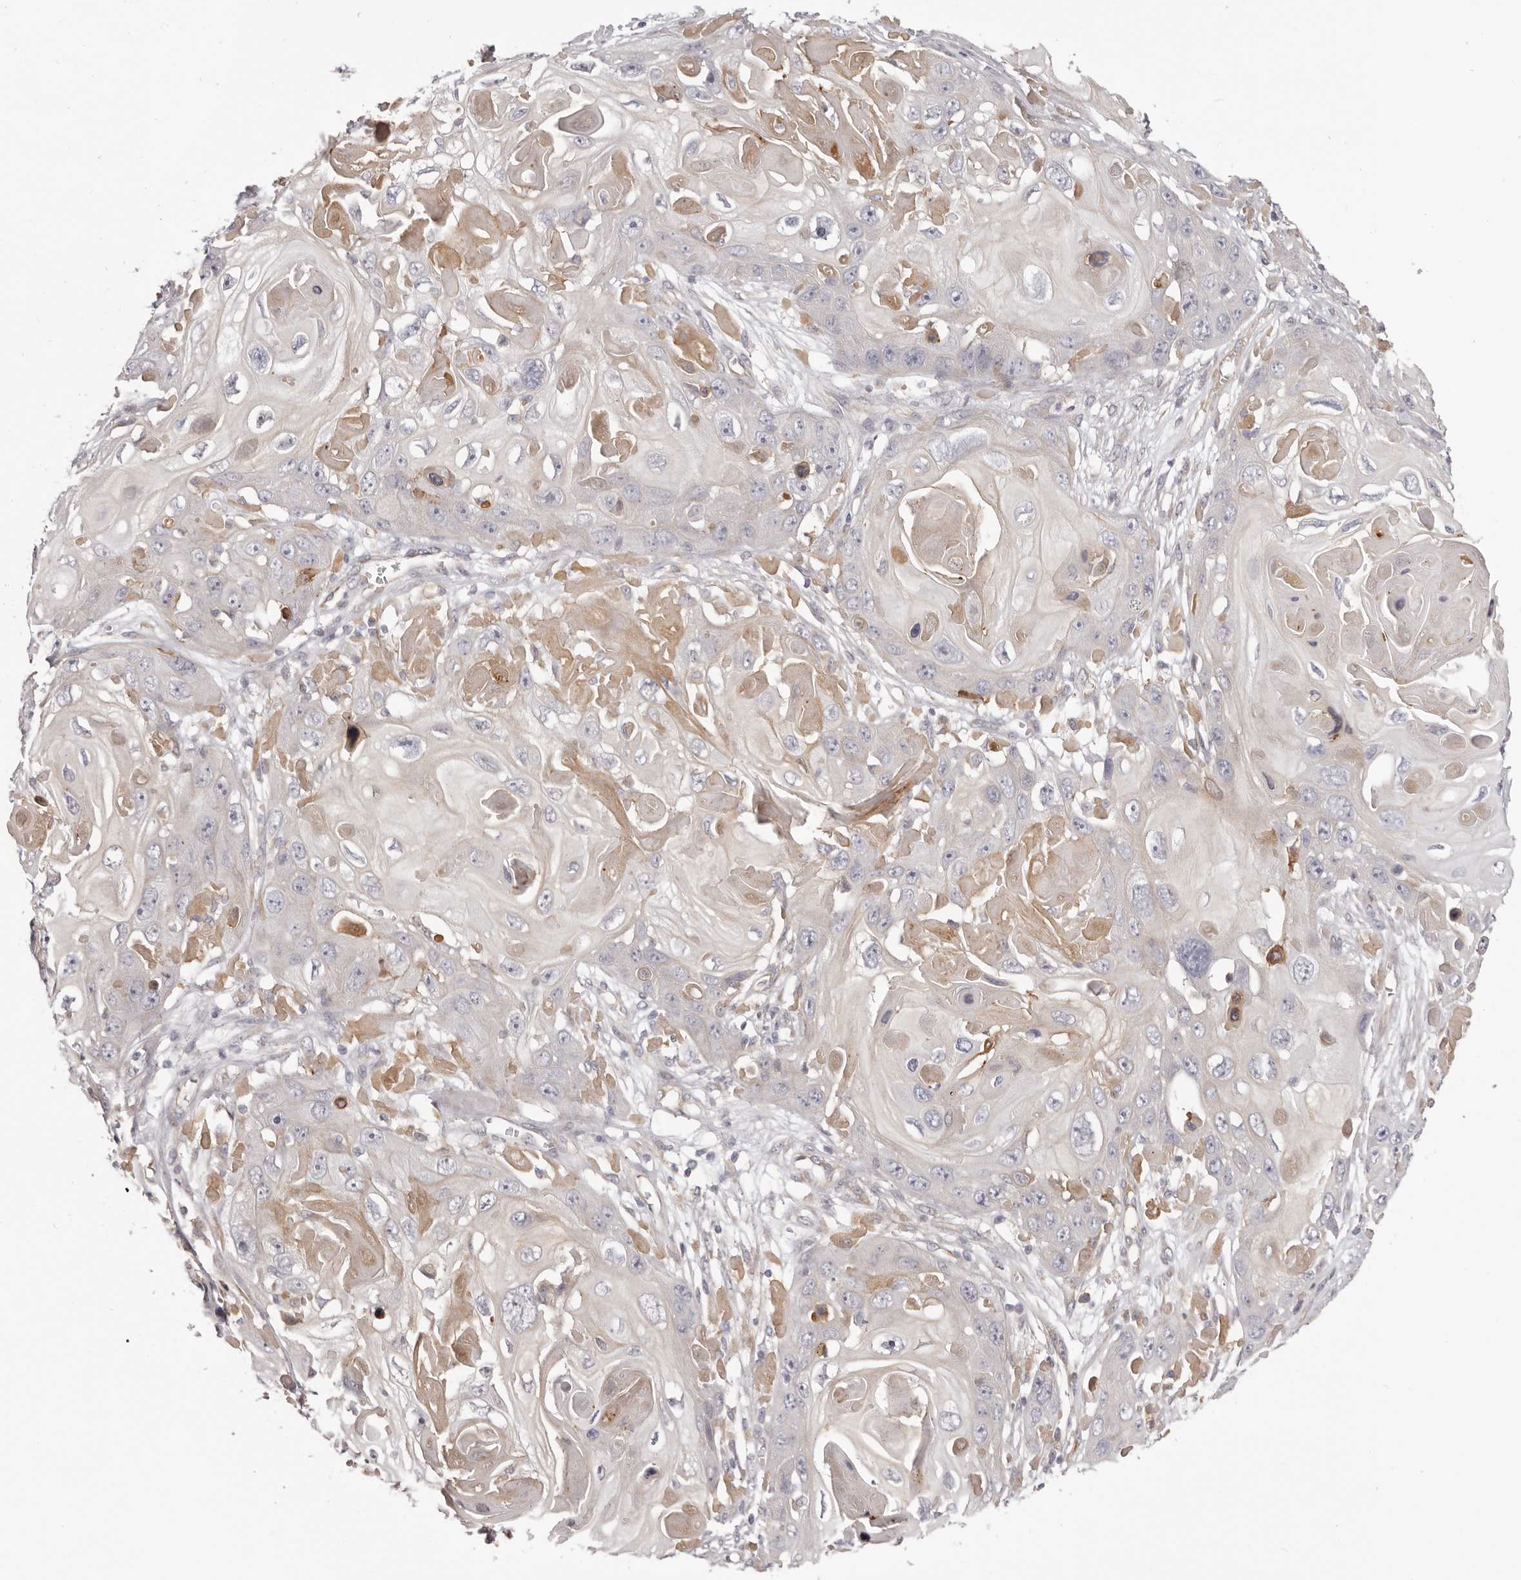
{"staining": {"intensity": "negative", "quantity": "none", "location": "none"}, "tissue": "skin cancer", "cell_type": "Tumor cells", "image_type": "cancer", "snomed": [{"axis": "morphology", "description": "Squamous cell carcinoma, NOS"}, {"axis": "topography", "description": "Skin"}], "caption": "Protein analysis of skin cancer reveals no significant positivity in tumor cells. The staining is performed using DAB (3,3'-diaminobenzidine) brown chromogen with nuclei counter-stained in using hematoxylin.", "gene": "OTUD3", "patient": {"sex": "male", "age": 55}}